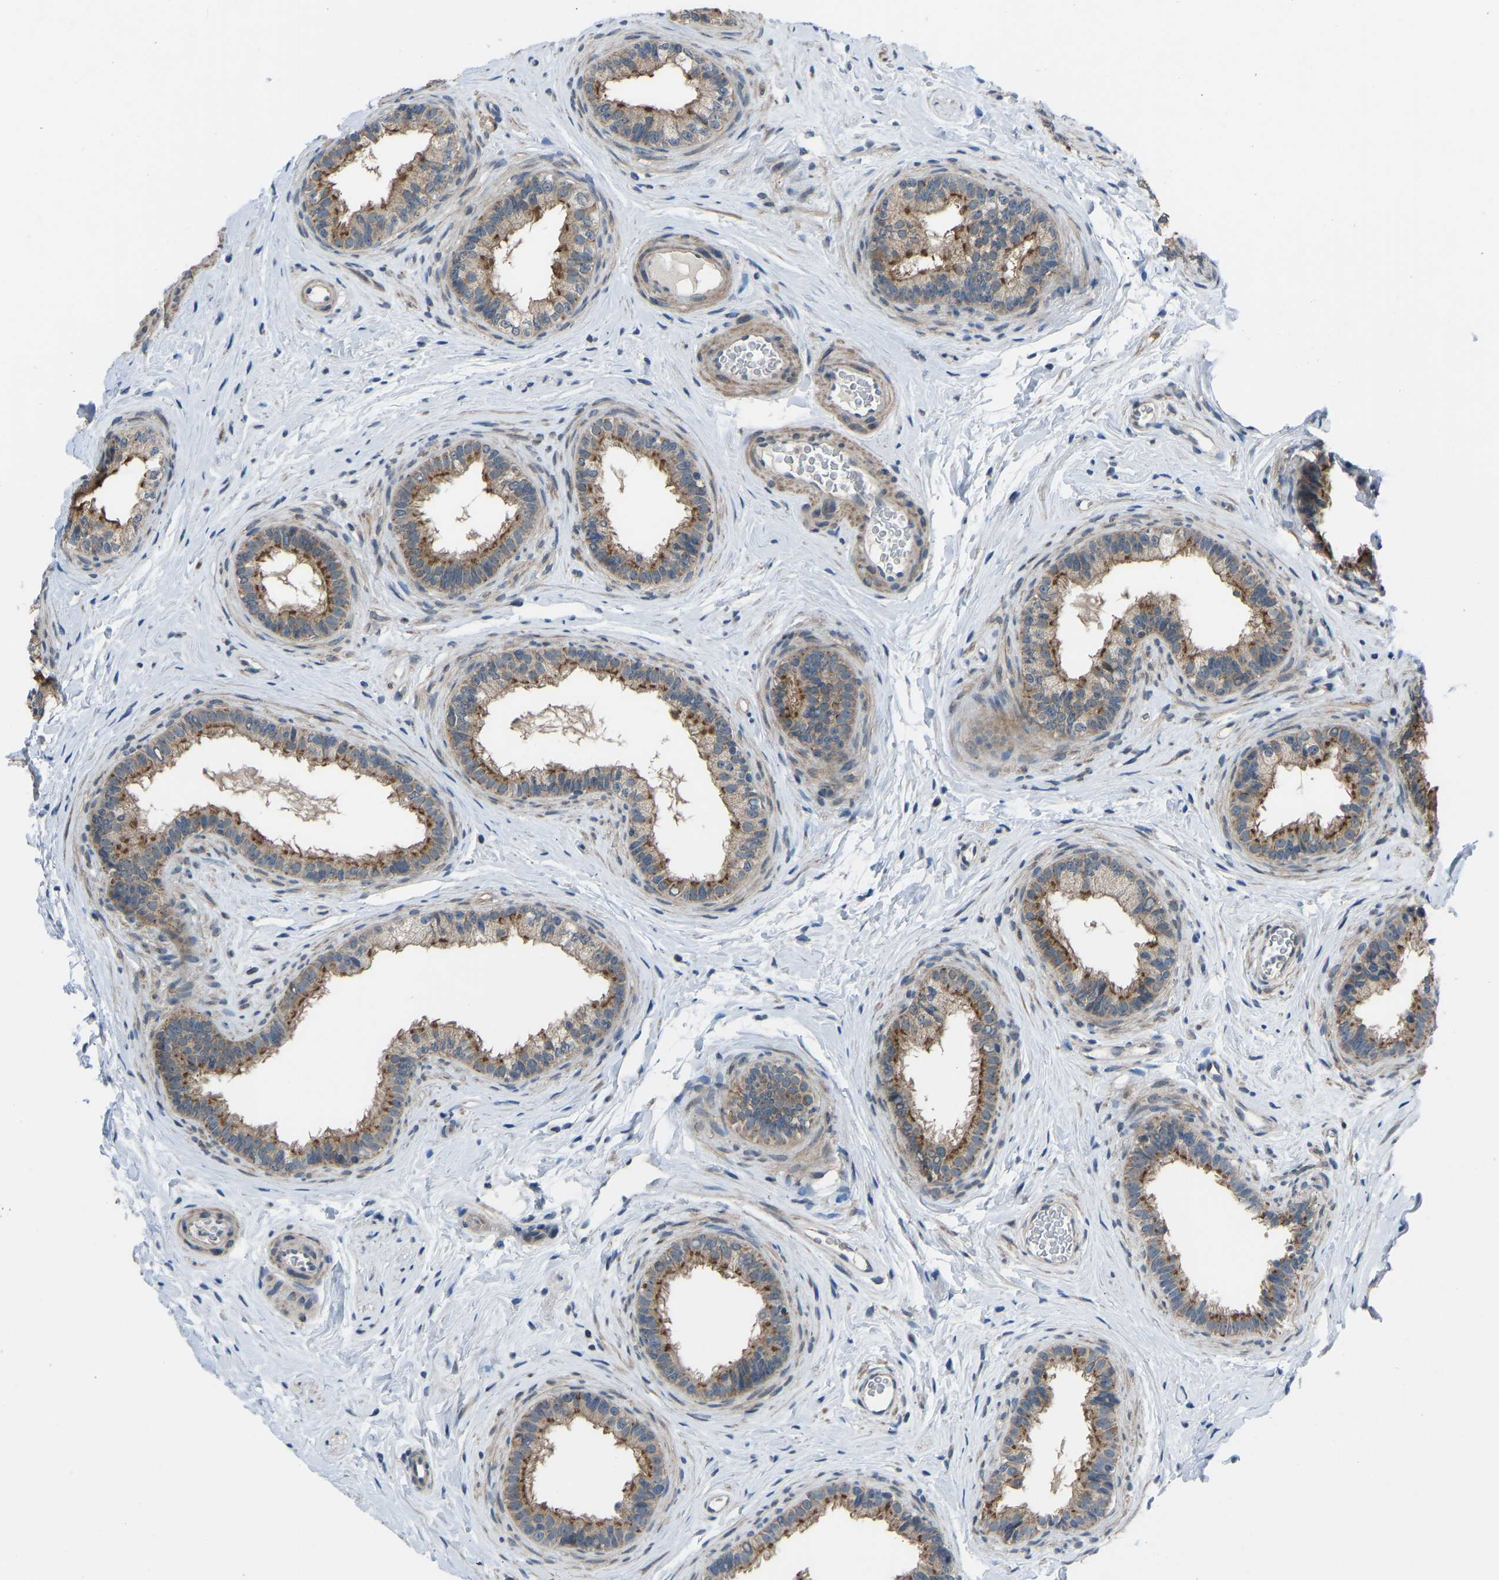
{"staining": {"intensity": "moderate", "quantity": ">75%", "location": "cytoplasmic/membranous"}, "tissue": "epididymis", "cell_type": "Glandular cells", "image_type": "normal", "snomed": [{"axis": "morphology", "description": "Normal tissue, NOS"}, {"axis": "topography", "description": "Testis"}, {"axis": "topography", "description": "Epididymis"}], "caption": "Immunohistochemical staining of unremarkable epididymis reveals moderate cytoplasmic/membranous protein expression in approximately >75% of glandular cells.", "gene": "CDK2AP1", "patient": {"sex": "male", "age": 36}}